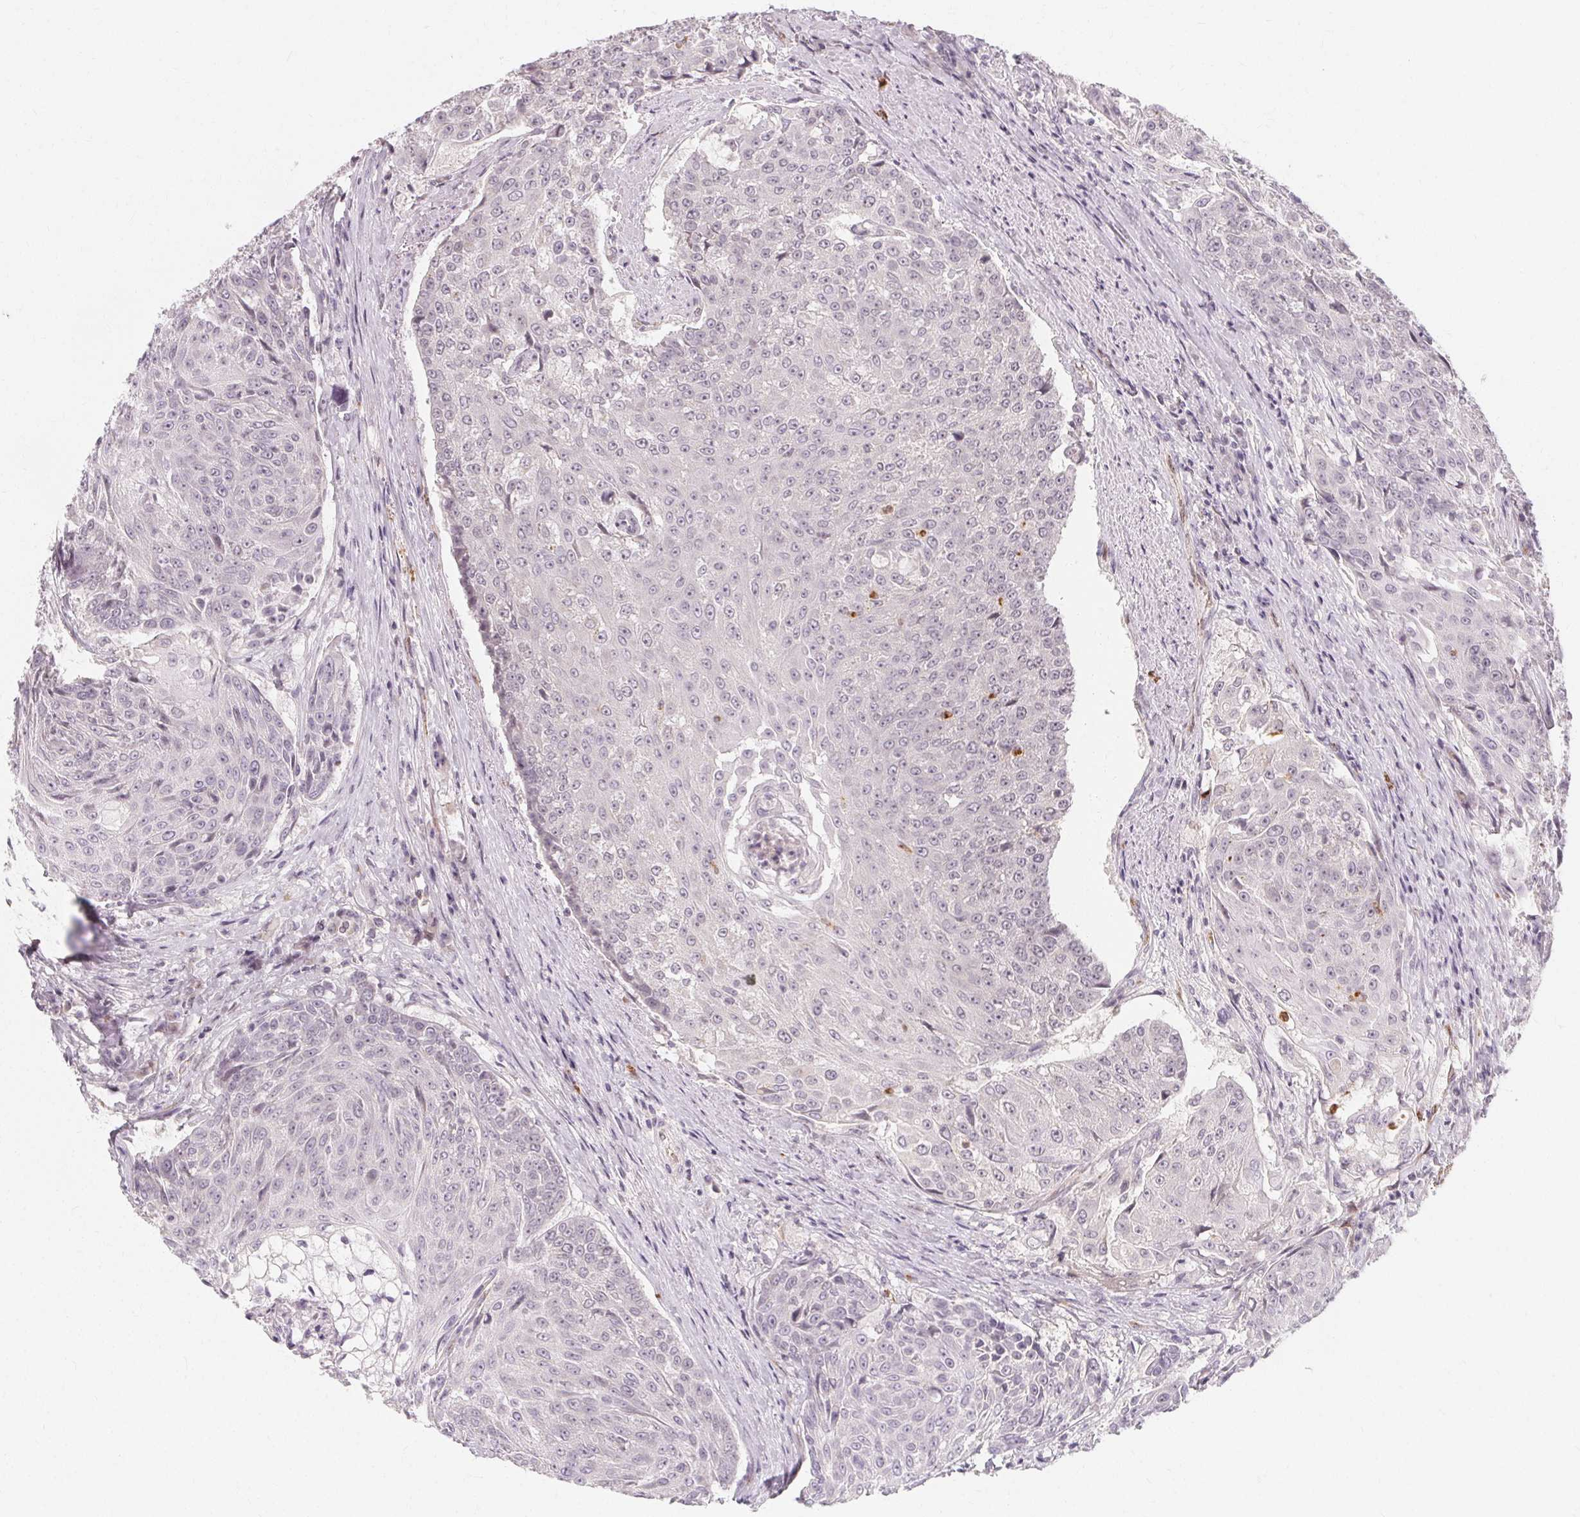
{"staining": {"intensity": "negative", "quantity": "none", "location": "none"}, "tissue": "urothelial cancer", "cell_type": "Tumor cells", "image_type": "cancer", "snomed": [{"axis": "morphology", "description": "Urothelial carcinoma, High grade"}, {"axis": "topography", "description": "Urinary bladder"}], "caption": "Immunohistochemistry (IHC) micrograph of human urothelial carcinoma (high-grade) stained for a protein (brown), which demonstrates no staining in tumor cells.", "gene": "CLCNKB", "patient": {"sex": "female", "age": 63}}